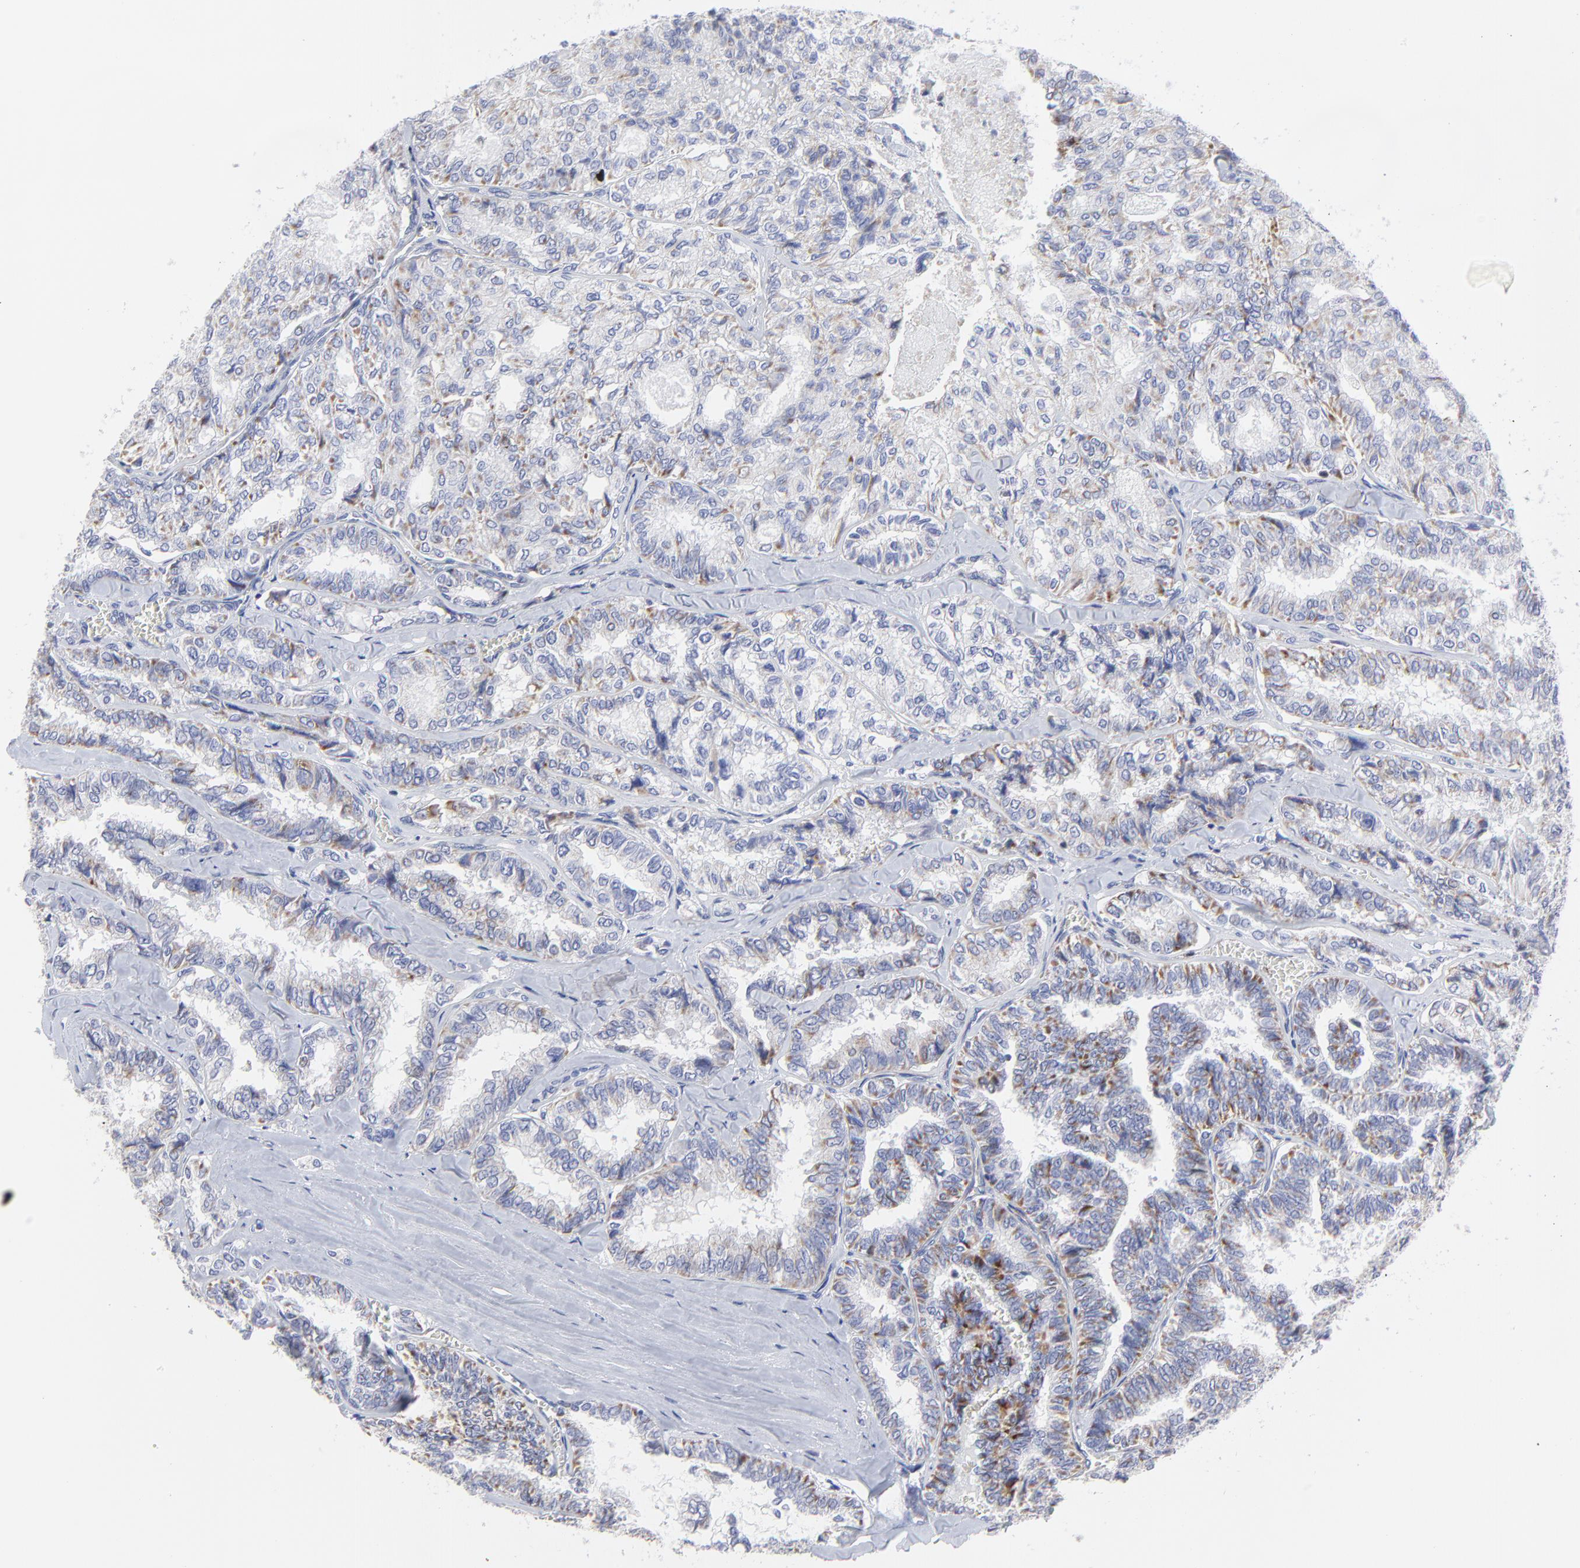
{"staining": {"intensity": "moderate", "quantity": "25%-75%", "location": "cytoplasmic/membranous"}, "tissue": "thyroid cancer", "cell_type": "Tumor cells", "image_type": "cancer", "snomed": [{"axis": "morphology", "description": "Papillary adenocarcinoma, NOS"}, {"axis": "topography", "description": "Thyroid gland"}], "caption": "There is medium levels of moderate cytoplasmic/membranous expression in tumor cells of thyroid cancer, as demonstrated by immunohistochemical staining (brown color).", "gene": "NCAPH", "patient": {"sex": "female", "age": 35}}